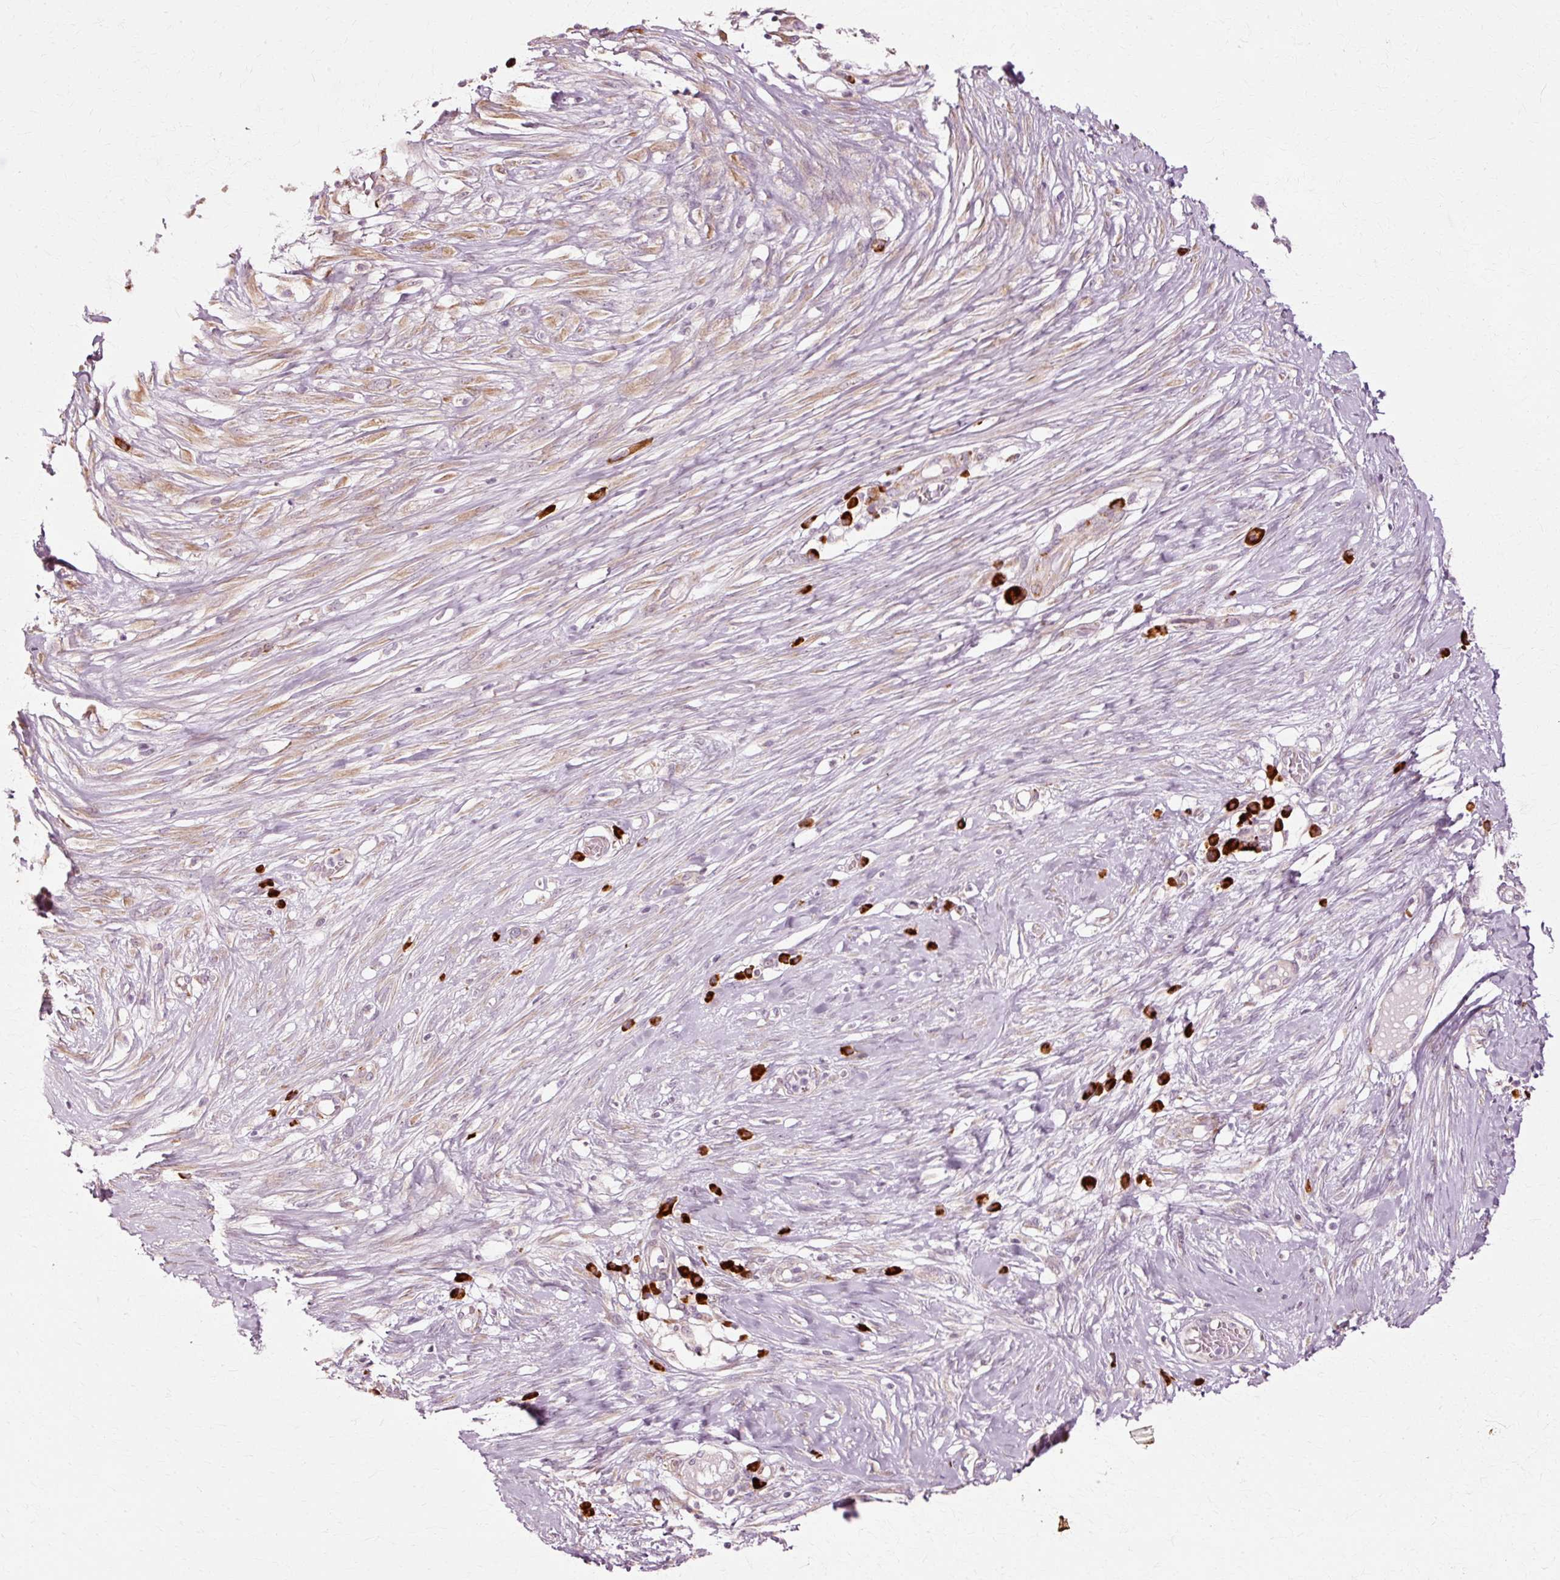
{"staining": {"intensity": "negative", "quantity": "none", "location": "none"}, "tissue": "skin cancer", "cell_type": "Tumor cells", "image_type": "cancer", "snomed": [{"axis": "morphology", "description": "Squamous cell carcinoma, NOS"}, {"axis": "topography", "description": "Skin"}], "caption": "High power microscopy image of an IHC image of squamous cell carcinoma (skin), revealing no significant staining in tumor cells.", "gene": "RGPD5", "patient": {"sex": "female", "age": 44}}